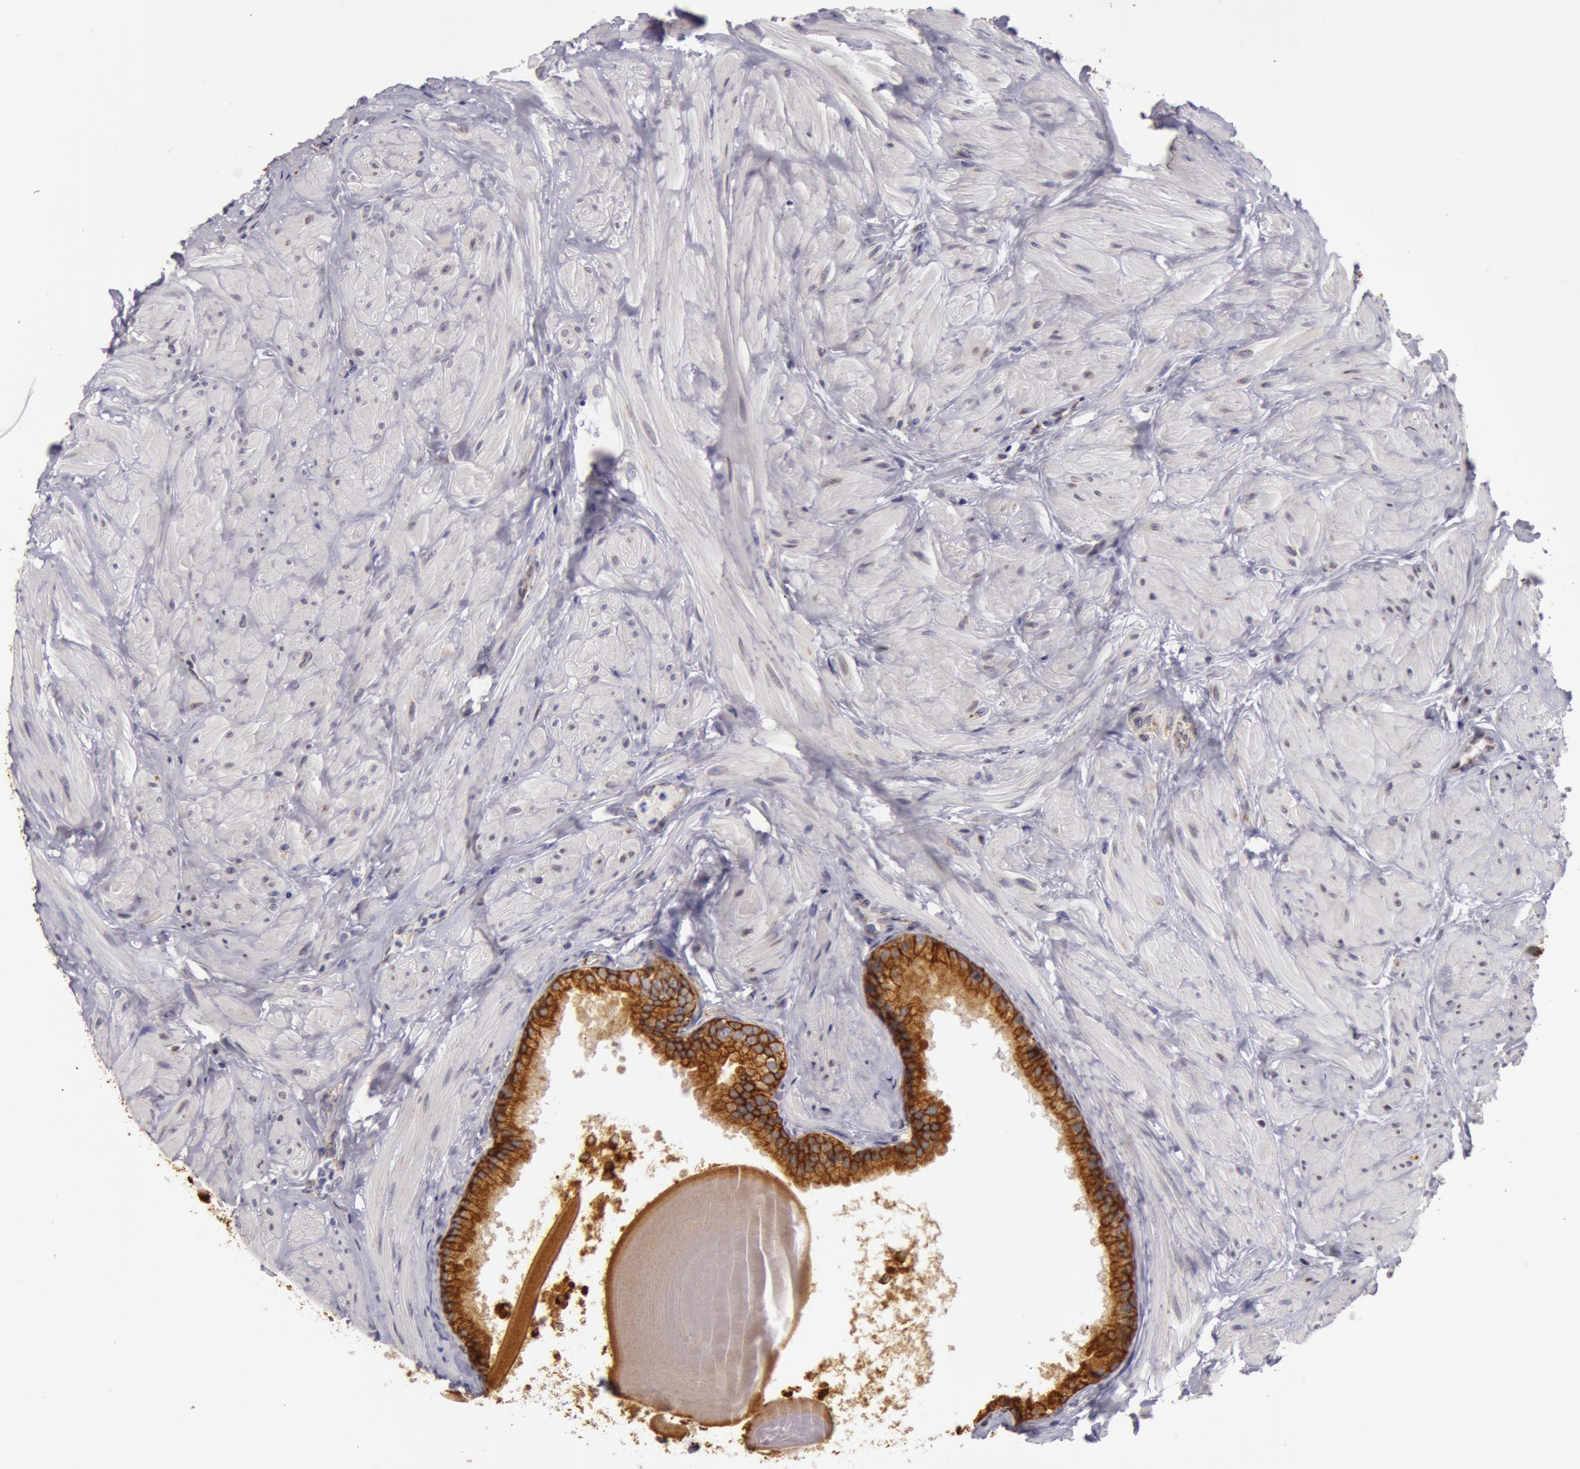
{"staining": {"intensity": "strong", "quantity": ">75%", "location": "cytoplasmic/membranous"}, "tissue": "prostate", "cell_type": "Glandular cells", "image_type": "normal", "snomed": [{"axis": "morphology", "description": "Normal tissue, NOS"}, {"axis": "topography", "description": "Prostate"}], "caption": "Immunohistochemistry (DAB) staining of normal prostate reveals strong cytoplasmic/membranous protein expression in approximately >75% of glandular cells.", "gene": "KRT18", "patient": {"sex": "male", "age": 65}}